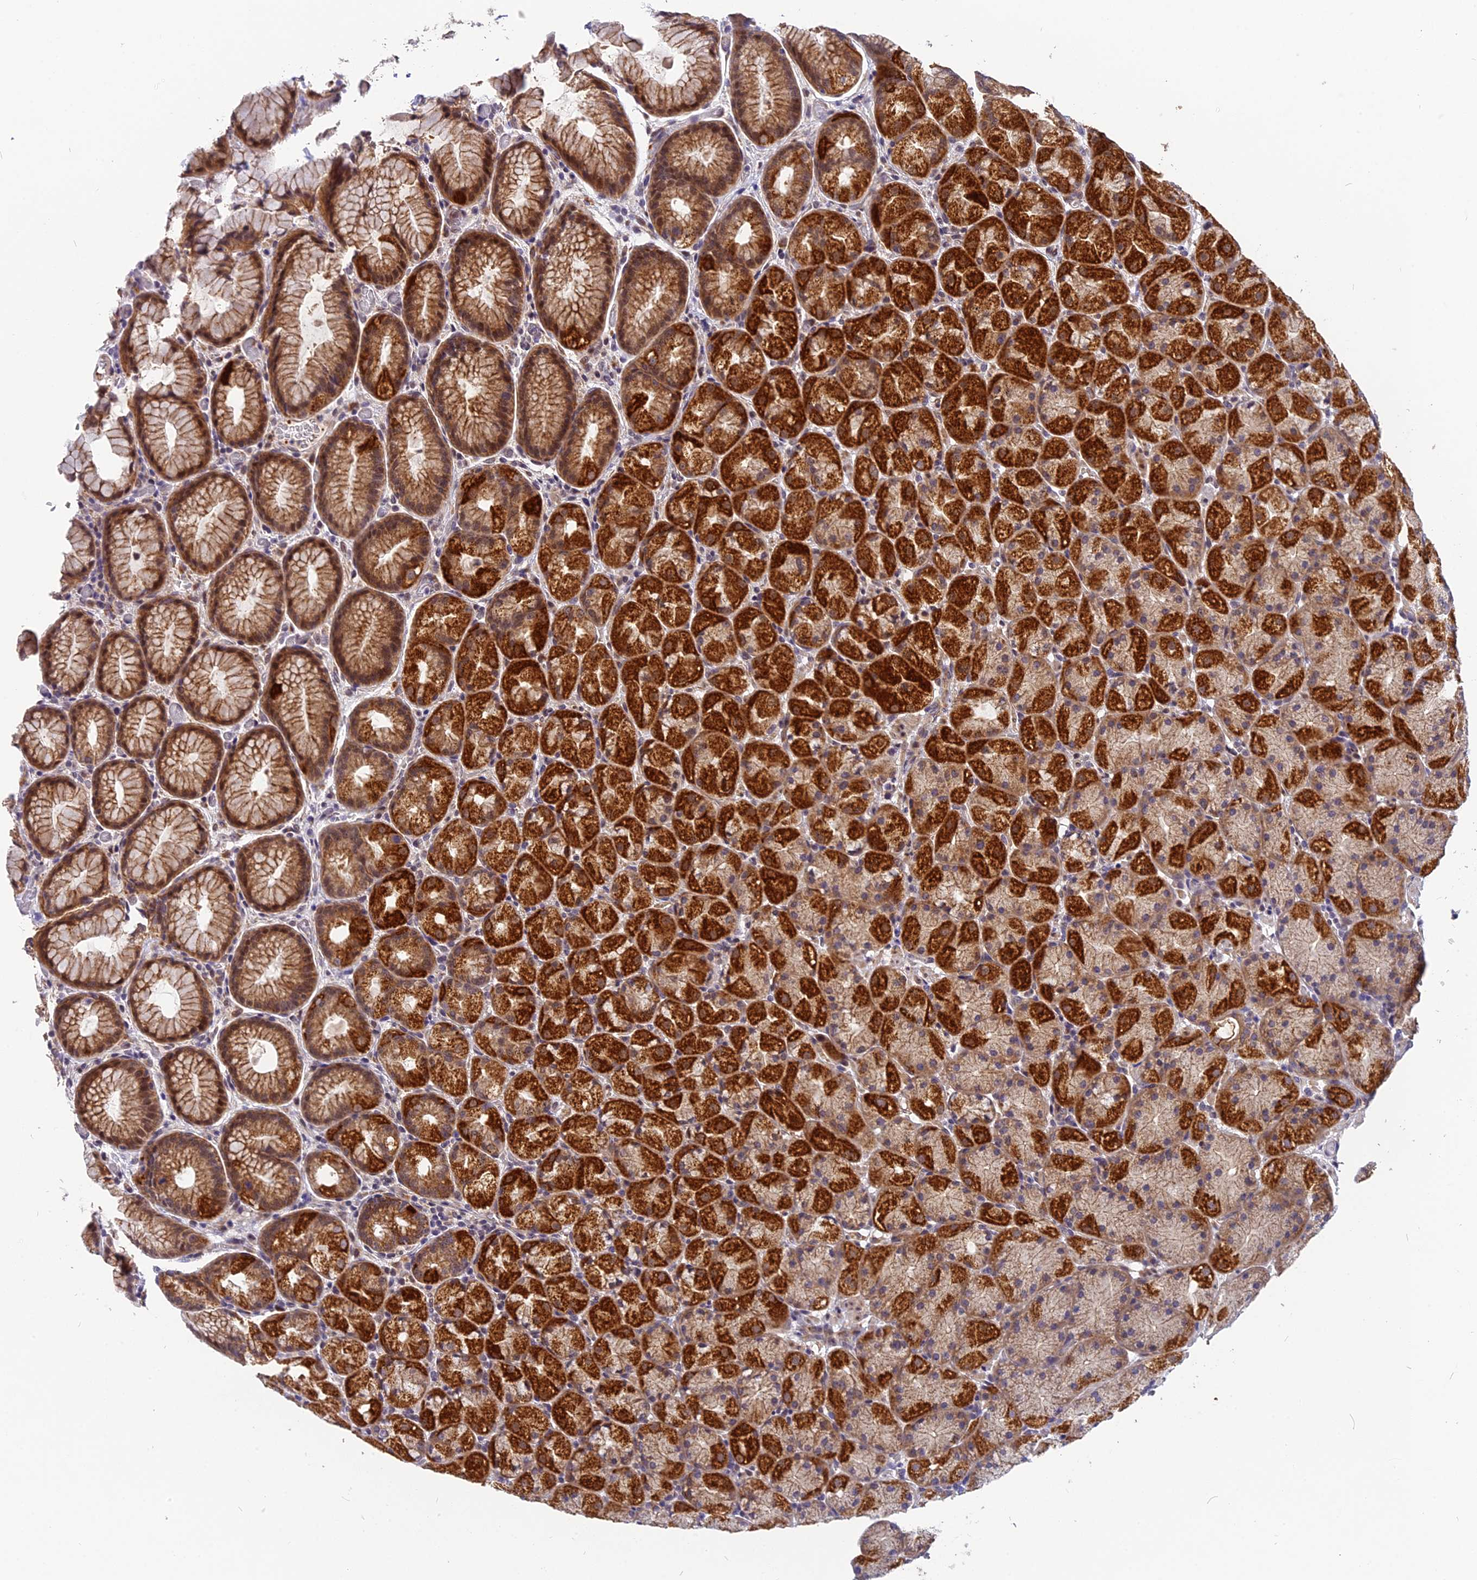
{"staining": {"intensity": "strong", "quantity": ">75%", "location": "cytoplasmic/membranous,nuclear"}, "tissue": "stomach", "cell_type": "Glandular cells", "image_type": "normal", "snomed": [{"axis": "morphology", "description": "Normal tissue, NOS"}, {"axis": "topography", "description": "Stomach, upper"}, {"axis": "topography", "description": "Stomach"}], "caption": "Immunohistochemistry (DAB) staining of benign human stomach shows strong cytoplasmic/membranous,nuclear protein positivity in about >75% of glandular cells. The staining was performed using DAB to visualize the protein expression in brown, while the nuclei were stained in blue with hematoxylin (Magnification: 20x).", "gene": "CMC1", "patient": {"sex": "male", "age": 48}}